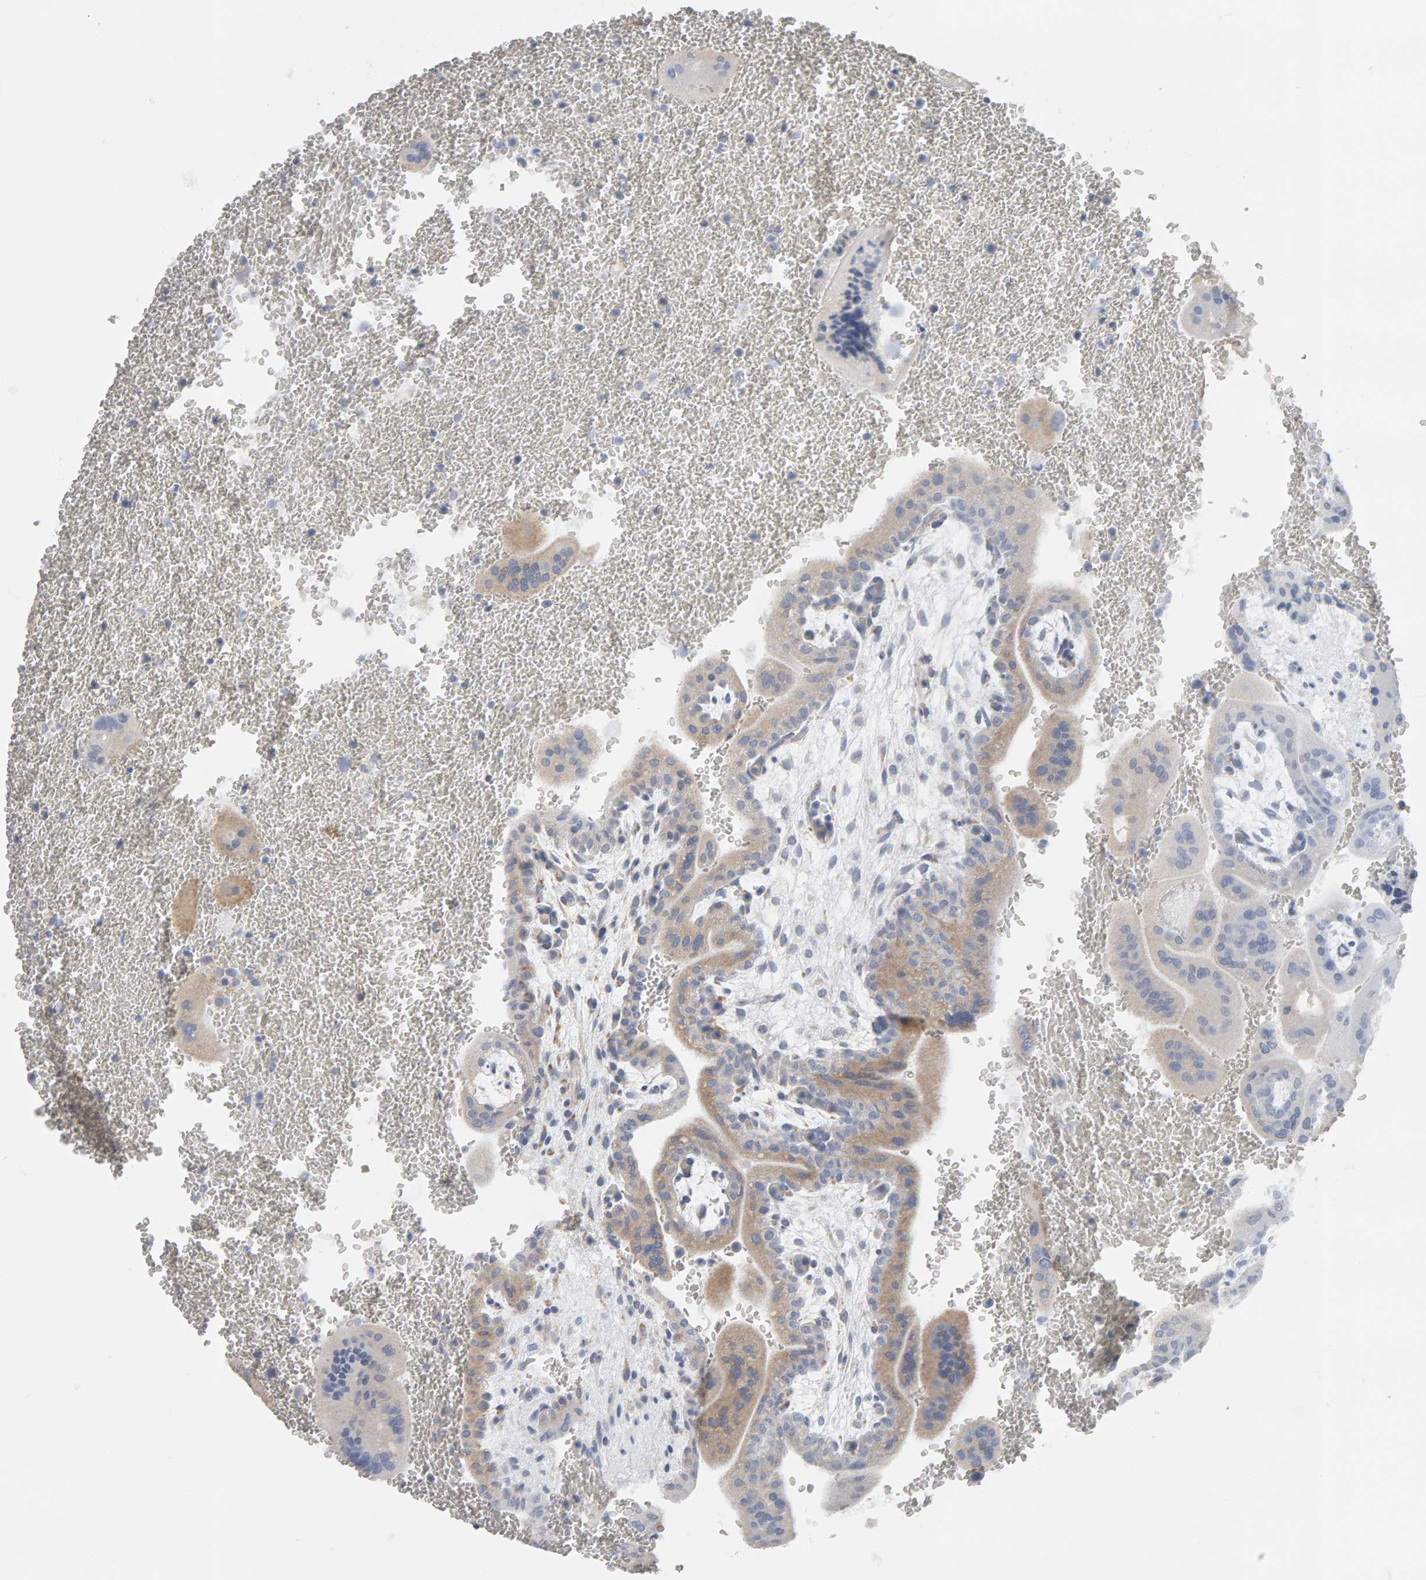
{"staining": {"intensity": "negative", "quantity": "none", "location": "none"}, "tissue": "placenta", "cell_type": "Decidual cells", "image_type": "normal", "snomed": [{"axis": "morphology", "description": "Normal tissue, NOS"}, {"axis": "topography", "description": "Placenta"}], "caption": "Photomicrograph shows no significant protein positivity in decidual cells of benign placenta.", "gene": "ADHFE1", "patient": {"sex": "female", "age": 35}}